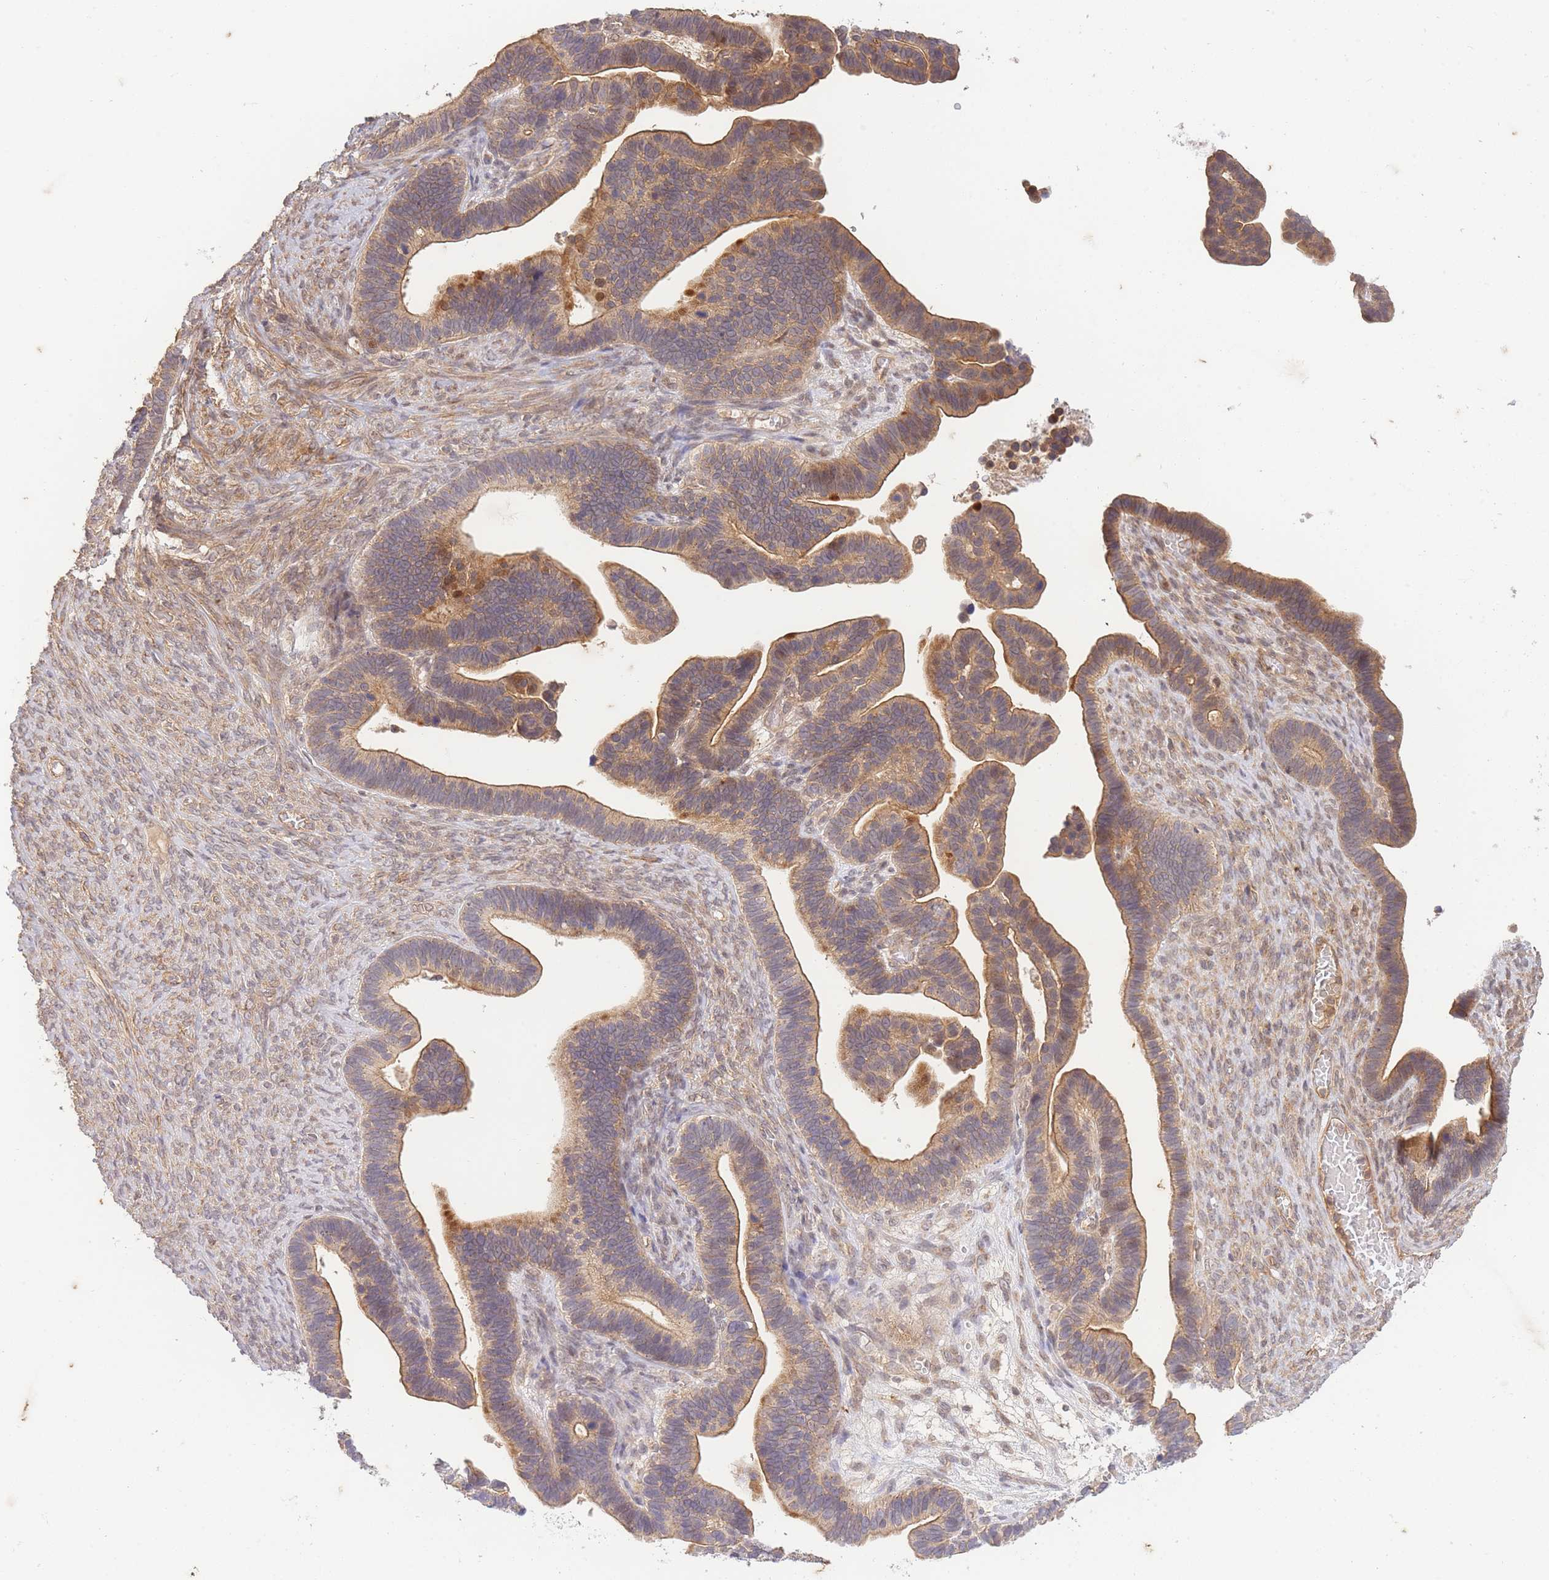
{"staining": {"intensity": "moderate", "quantity": ">75%", "location": "cytoplasmic/membranous"}, "tissue": "ovarian cancer", "cell_type": "Tumor cells", "image_type": "cancer", "snomed": [{"axis": "morphology", "description": "Cystadenocarcinoma, serous, NOS"}, {"axis": "topography", "description": "Ovary"}], "caption": "A high-resolution histopathology image shows immunohistochemistry staining of ovarian cancer, which shows moderate cytoplasmic/membranous positivity in approximately >75% of tumor cells.", "gene": "ST8SIA4", "patient": {"sex": "female", "age": 56}}